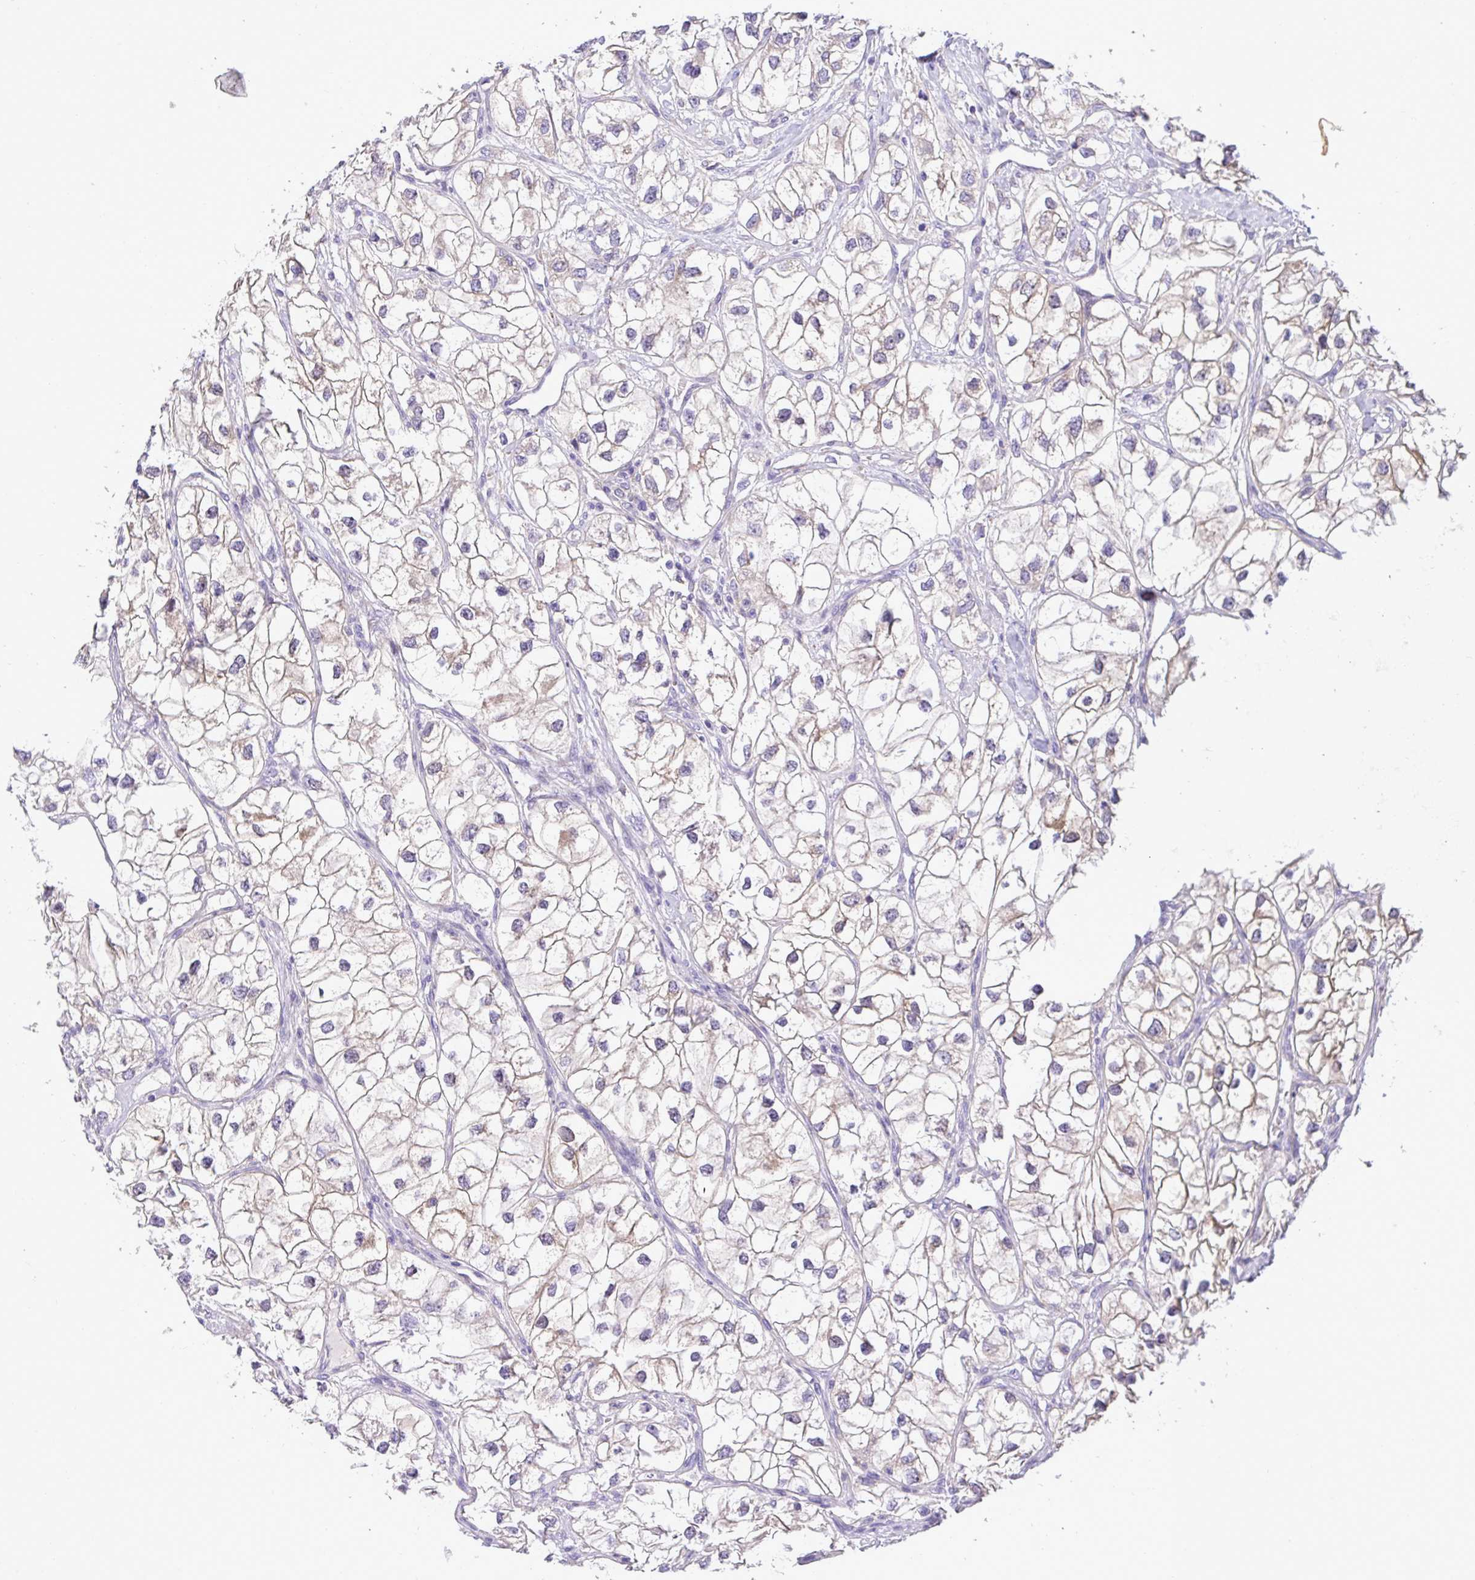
{"staining": {"intensity": "moderate", "quantity": "25%-75%", "location": "cytoplasmic/membranous"}, "tissue": "renal cancer", "cell_type": "Tumor cells", "image_type": "cancer", "snomed": [{"axis": "morphology", "description": "Adenocarcinoma, NOS"}, {"axis": "topography", "description": "Kidney"}], "caption": "Renal cancer stained with DAB IHC demonstrates medium levels of moderate cytoplasmic/membranous positivity in approximately 25%-75% of tumor cells.", "gene": "ST8SIA2", "patient": {"sex": "male", "age": 59}}